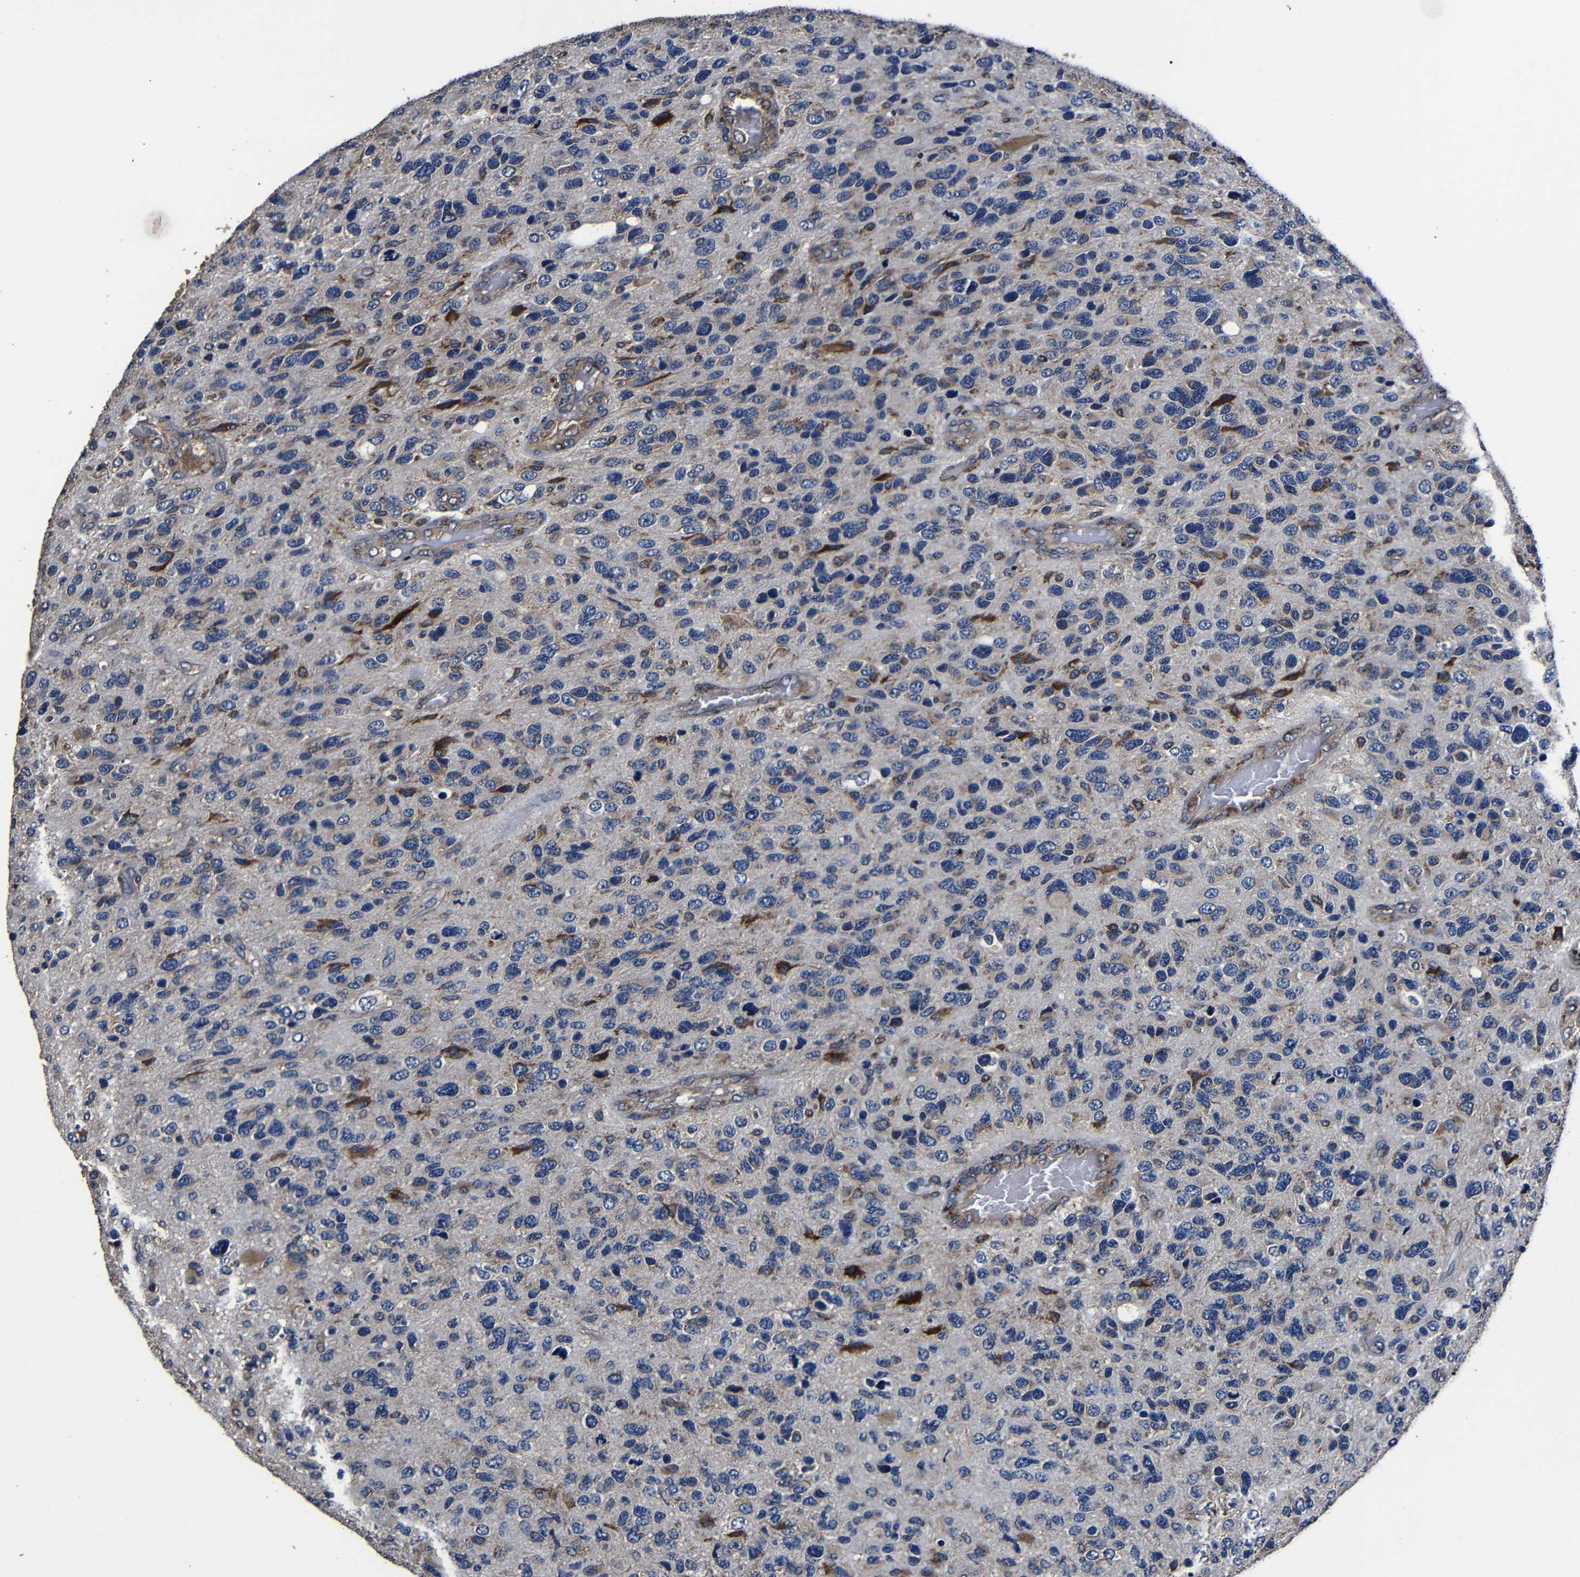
{"staining": {"intensity": "moderate", "quantity": "<25%", "location": "cytoplasmic/membranous"}, "tissue": "glioma", "cell_type": "Tumor cells", "image_type": "cancer", "snomed": [{"axis": "morphology", "description": "Glioma, malignant, High grade"}, {"axis": "topography", "description": "Brain"}], "caption": "Glioma stained with IHC shows moderate cytoplasmic/membranous expression in approximately <25% of tumor cells.", "gene": "SCN9A", "patient": {"sex": "female", "age": 58}}